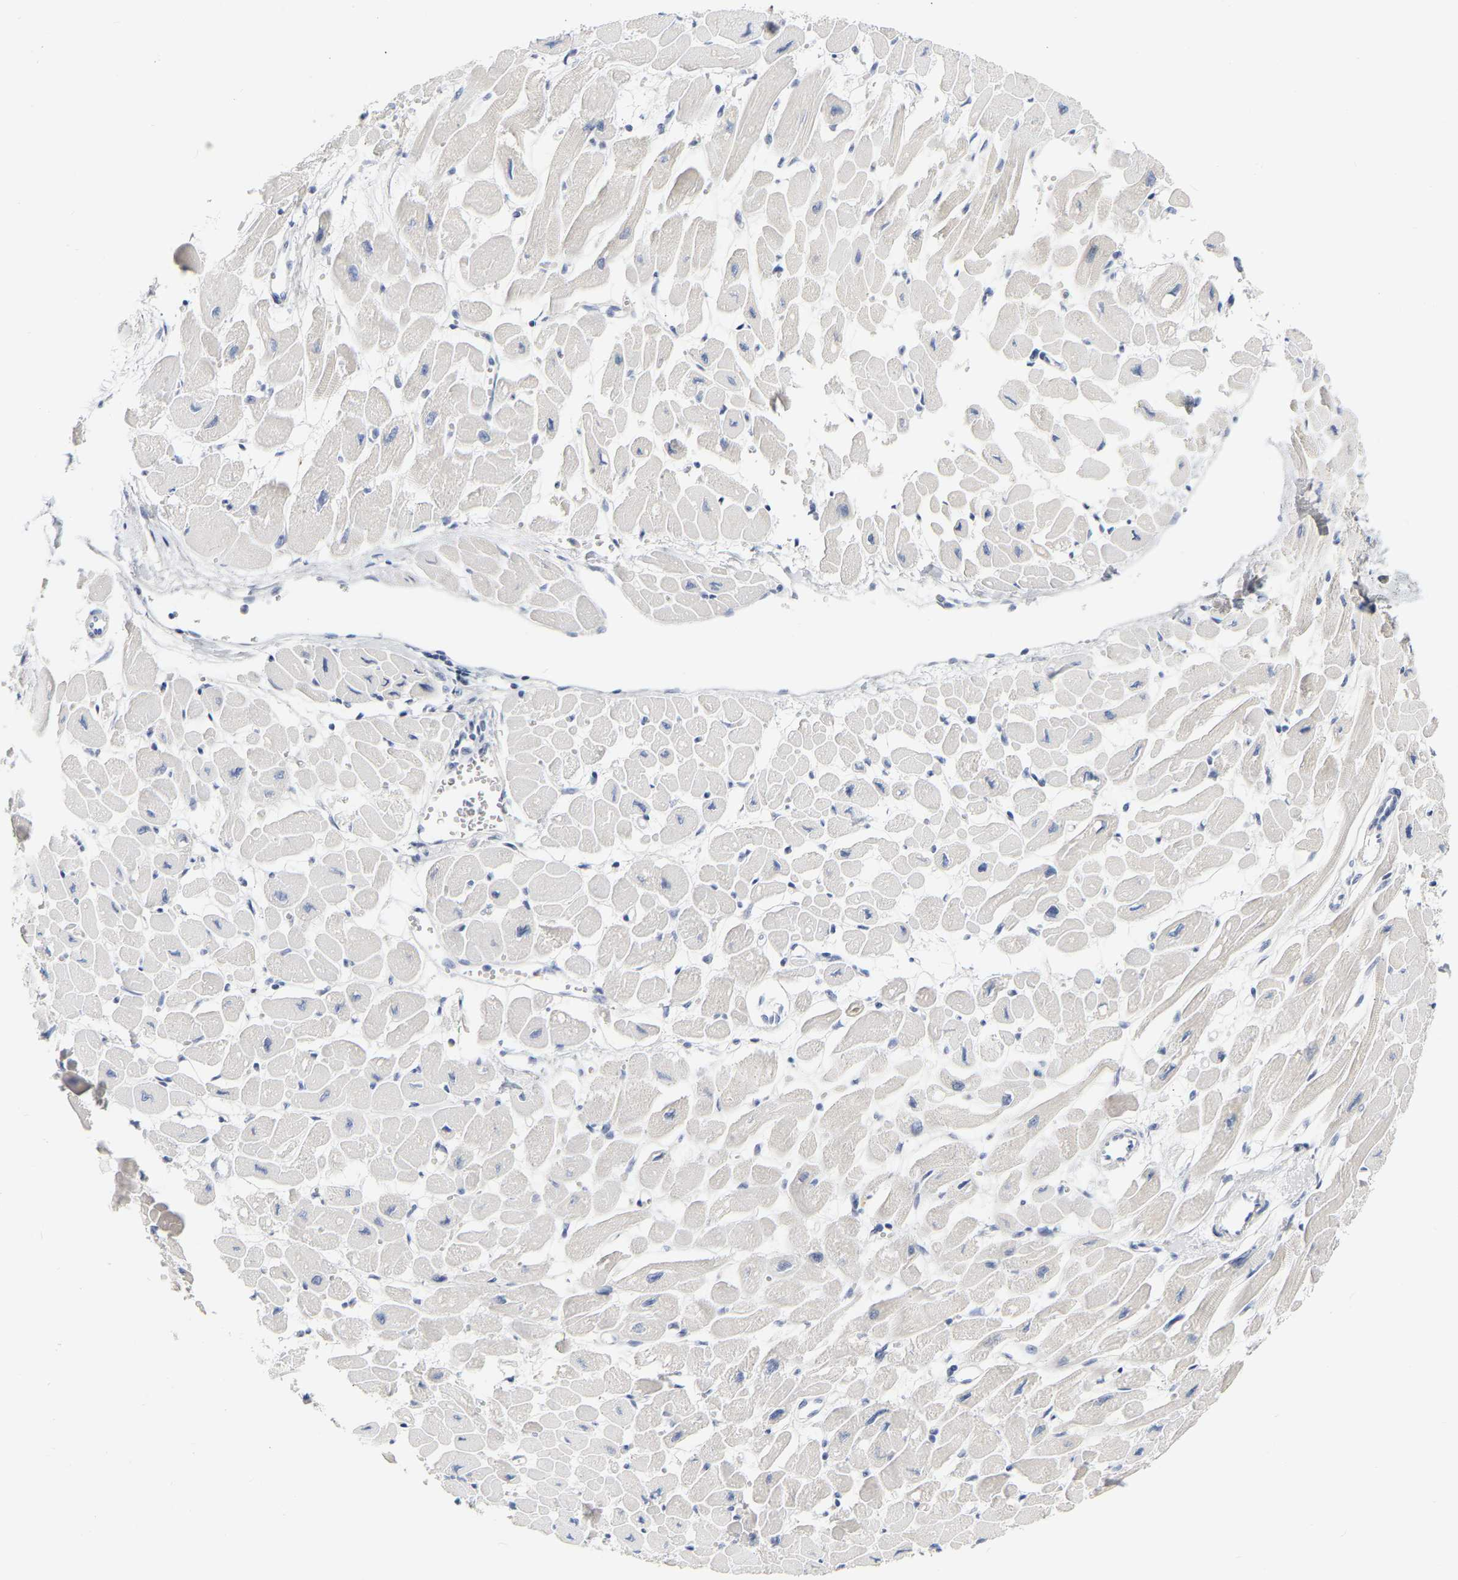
{"staining": {"intensity": "moderate", "quantity": "<25%", "location": "cytoplasmic/membranous"}, "tissue": "heart muscle", "cell_type": "Cardiomyocytes", "image_type": "normal", "snomed": [{"axis": "morphology", "description": "Normal tissue, NOS"}, {"axis": "topography", "description": "Heart"}], "caption": "Protein staining by IHC shows moderate cytoplasmic/membranous staining in approximately <25% of cardiomyocytes in benign heart muscle.", "gene": "KRT76", "patient": {"sex": "female", "age": 54}}